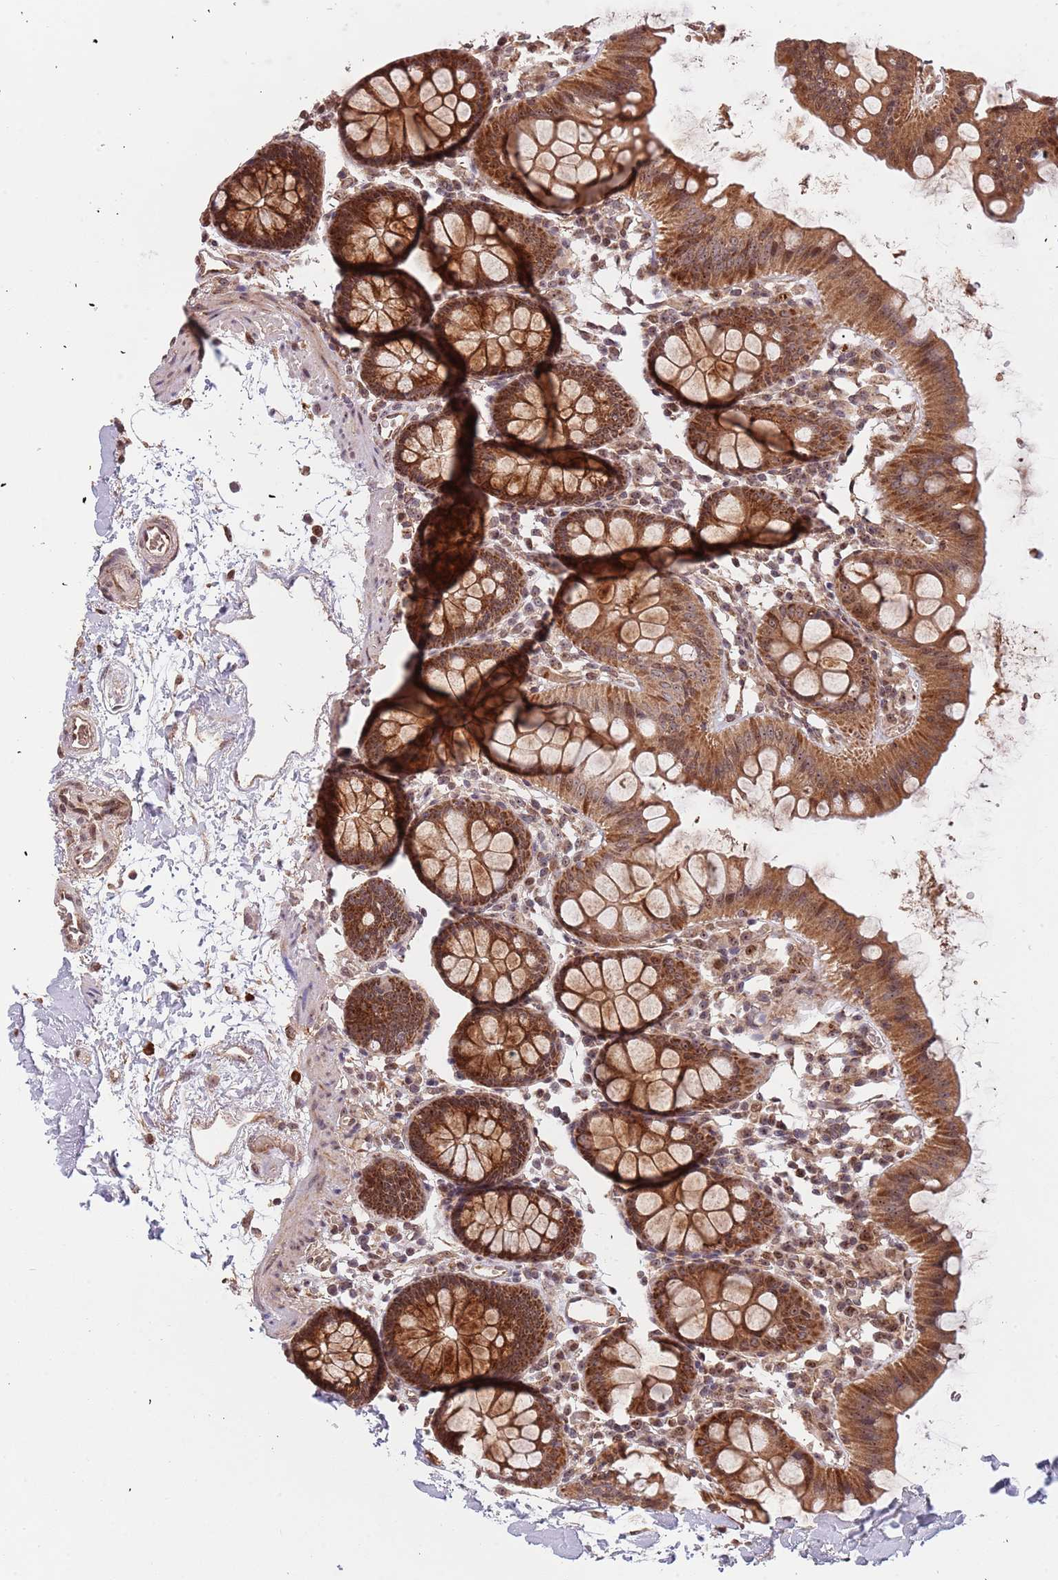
{"staining": {"intensity": "weak", "quantity": ">75%", "location": "cytoplasmic/membranous"}, "tissue": "colon", "cell_type": "Endothelial cells", "image_type": "normal", "snomed": [{"axis": "morphology", "description": "Normal tissue, NOS"}, {"axis": "topography", "description": "Colon"}], "caption": "Immunohistochemistry image of unremarkable colon: colon stained using immunohistochemistry (IHC) reveals low levels of weak protein expression localized specifically in the cytoplasmic/membranous of endothelial cells, appearing as a cytoplasmic/membranous brown color.", "gene": "DCHS1", "patient": {"sex": "male", "age": 75}}